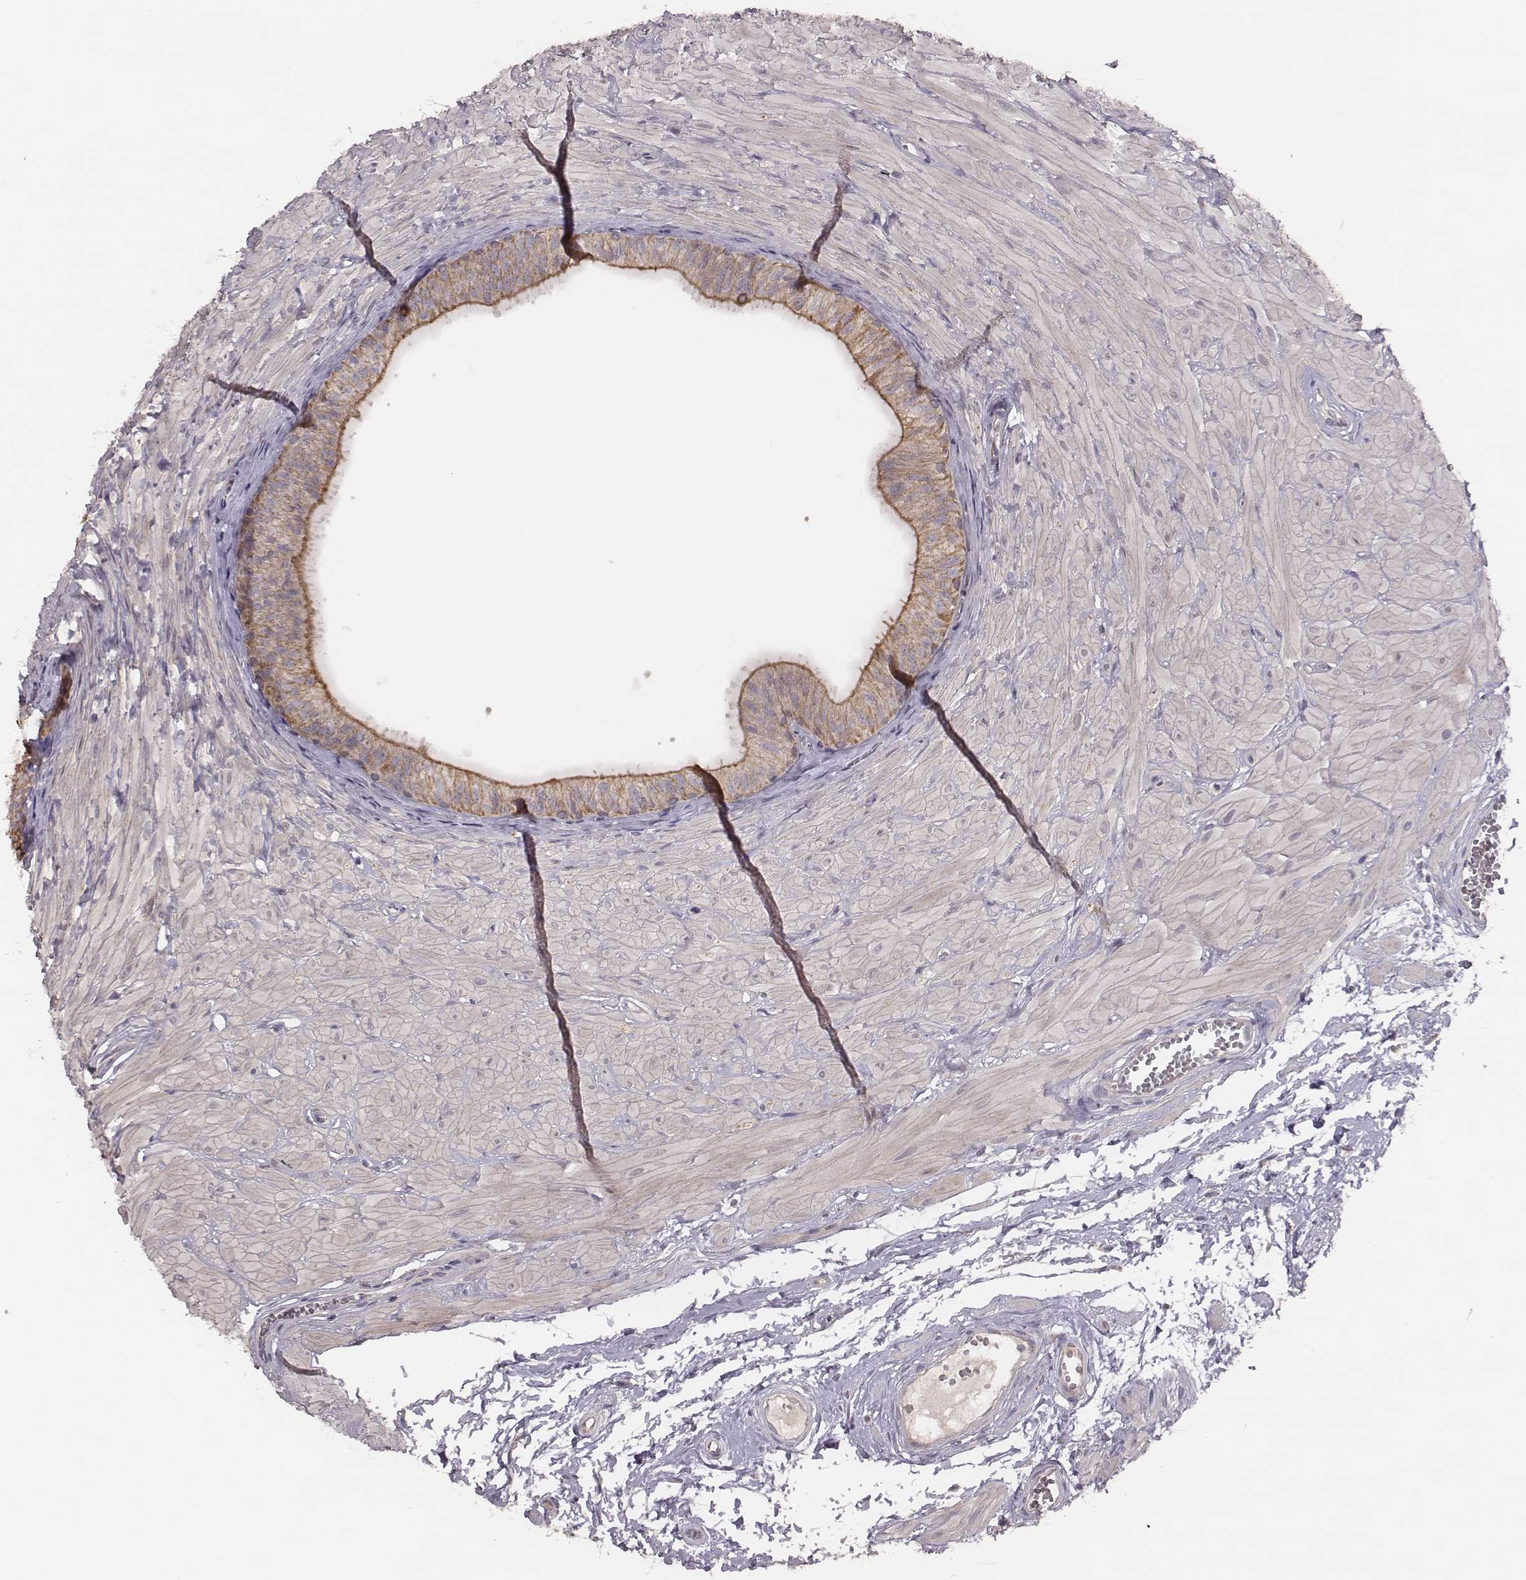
{"staining": {"intensity": "weak", "quantity": ">75%", "location": "cytoplasmic/membranous"}, "tissue": "epididymis", "cell_type": "Glandular cells", "image_type": "normal", "snomed": [{"axis": "morphology", "description": "Normal tissue, NOS"}, {"axis": "topography", "description": "Epididymis"}, {"axis": "topography", "description": "Vas deferens"}], "caption": "DAB immunohistochemical staining of benign epididymis displays weak cytoplasmic/membranous protein positivity in about >75% of glandular cells.", "gene": "HAVCR1", "patient": {"sex": "male", "age": 23}}